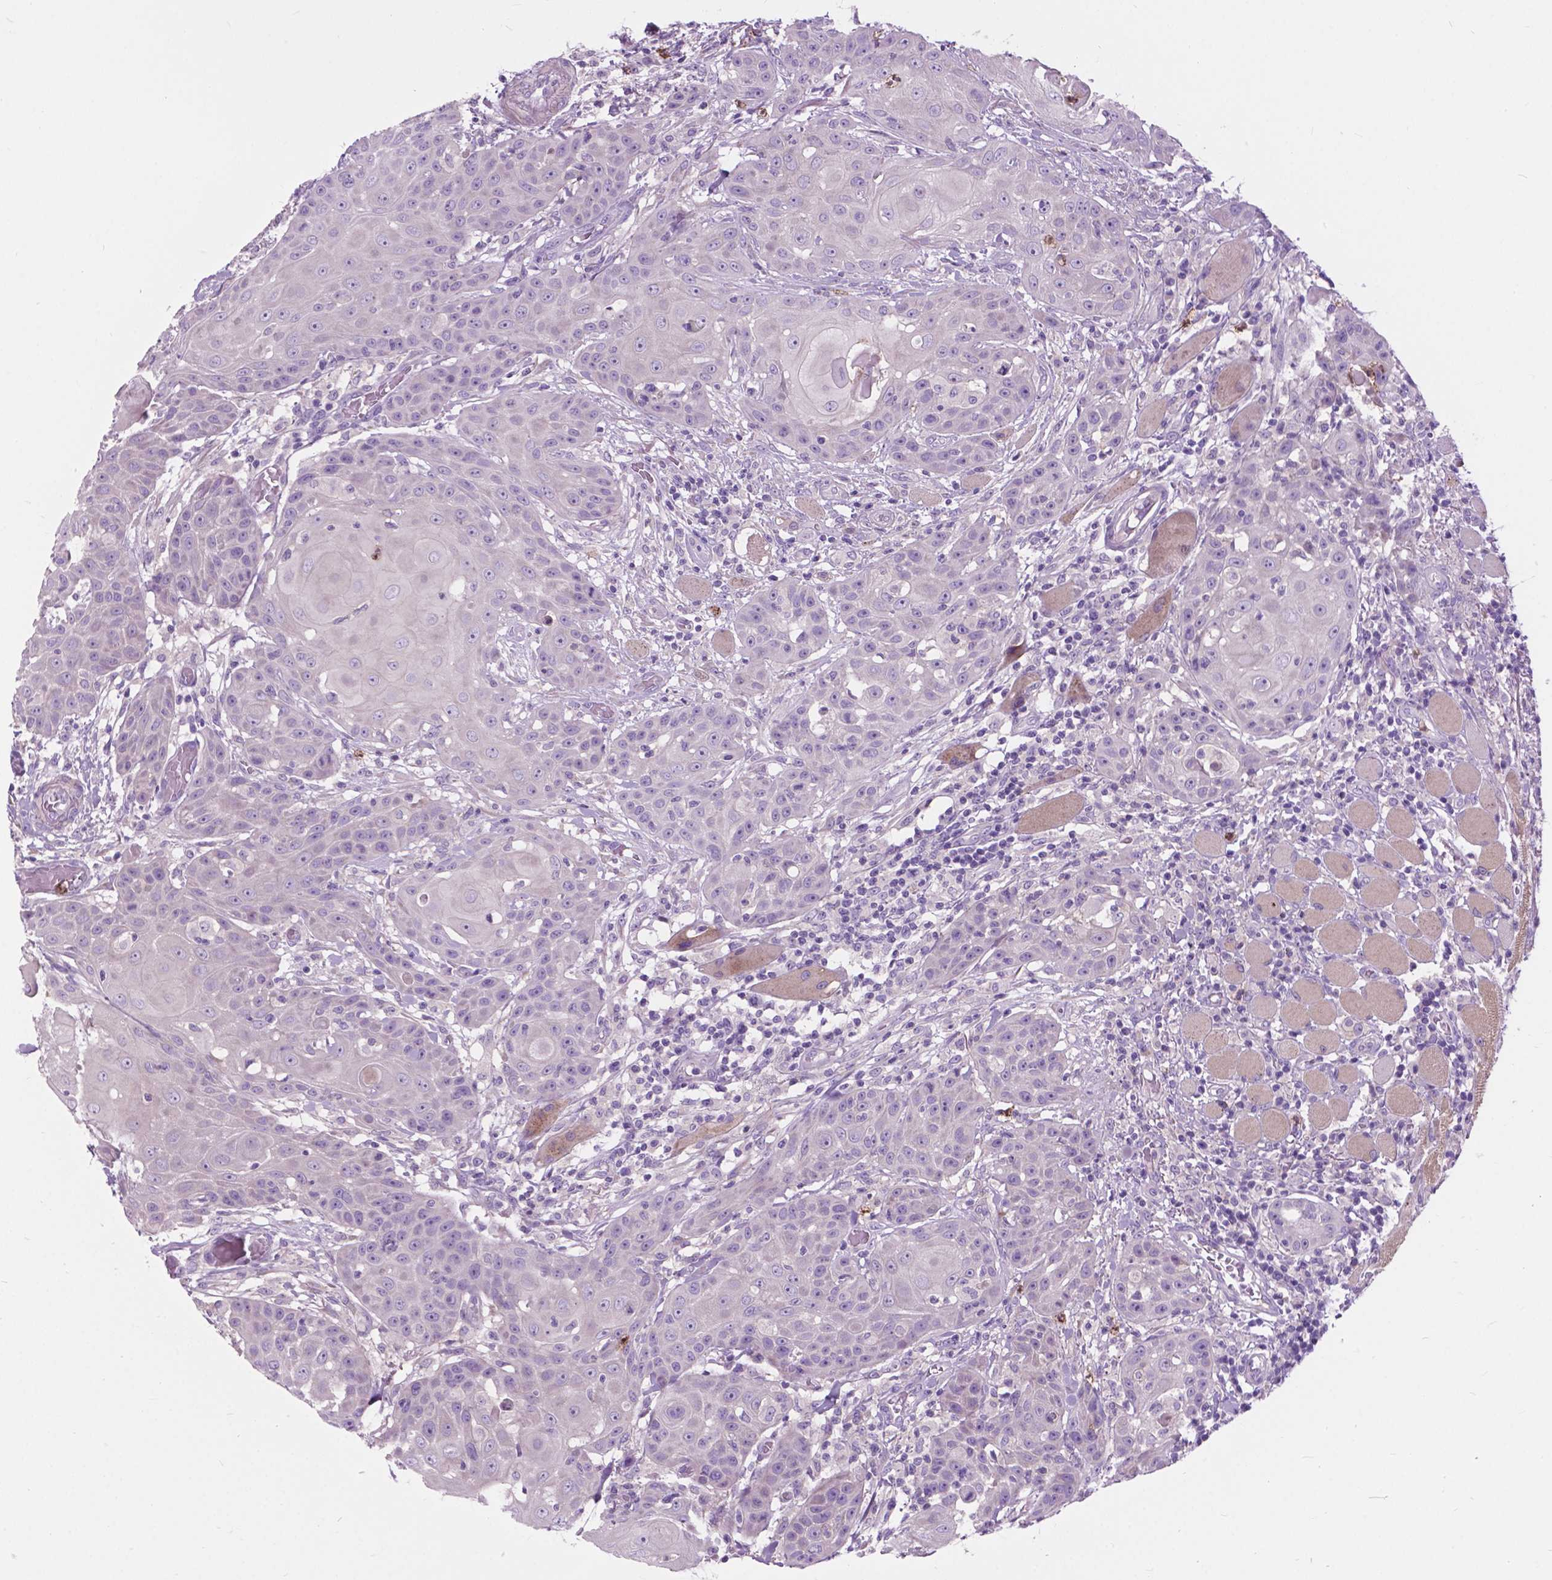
{"staining": {"intensity": "negative", "quantity": "none", "location": "none"}, "tissue": "head and neck cancer", "cell_type": "Tumor cells", "image_type": "cancer", "snomed": [{"axis": "morphology", "description": "Normal tissue, NOS"}, {"axis": "morphology", "description": "Squamous cell carcinoma, NOS"}, {"axis": "topography", "description": "Oral tissue"}, {"axis": "topography", "description": "Head-Neck"}], "caption": "Head and neck cancer was stained to show a protein in brown. There is no significant staining in tumor cells.", "gene": "PRR35", "patient": {"sex": "female", "age": 55}}